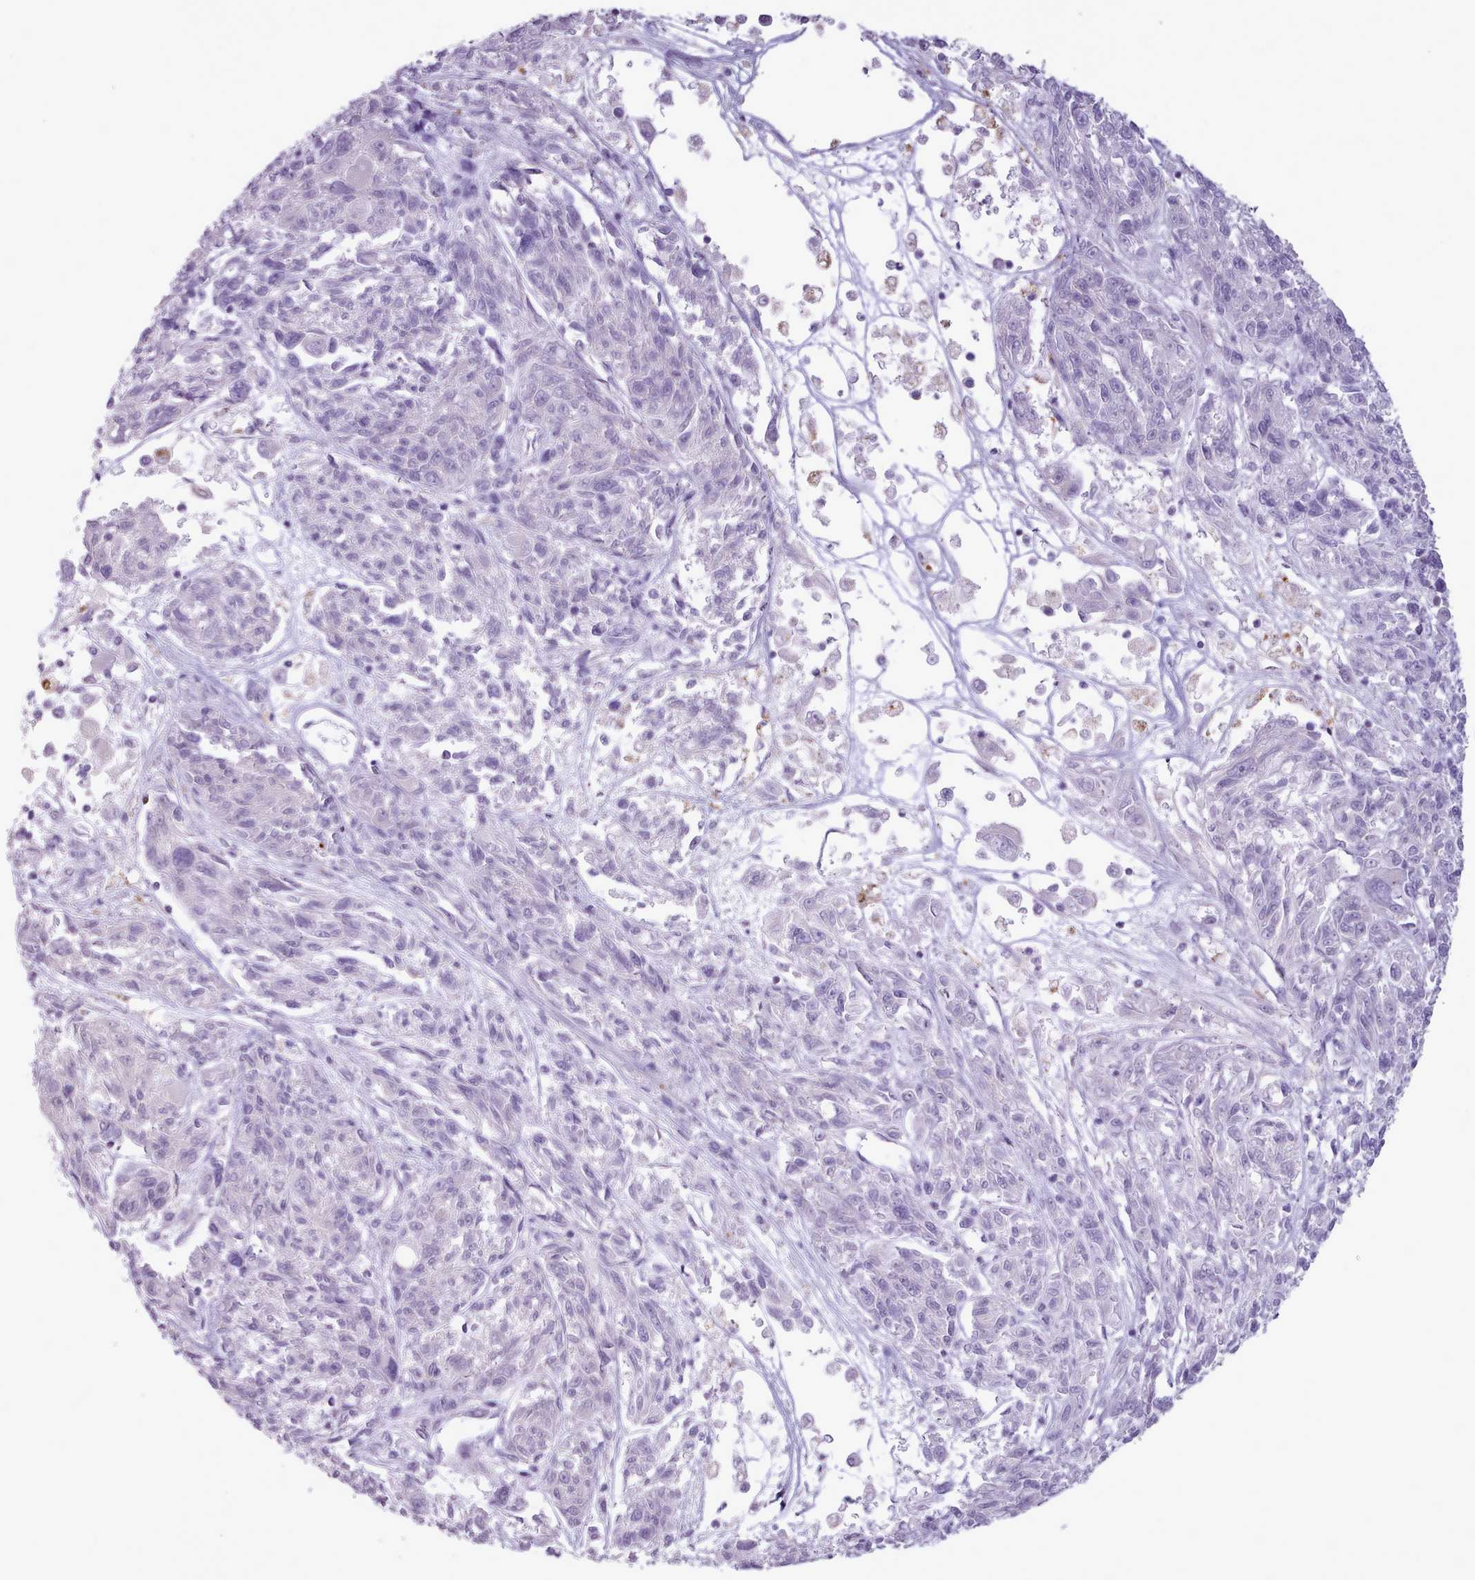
{"staining": {"intensity": "negative", "quantity": "none", "location": "none"}, "tissue": "melanoma", "cell_type": "Tumor cells", "image_type": "cancer", "snomed": [{"axis": "morphology", "description": "Malignant melanoma, NOS"}, {"axis": "topography", "description": "Skin"}], "caption": "The immunohistochemistry (IHC) histopathology image has no significant expression in tumor cells of malignant melanoma tissue. (Brightfield microscopy of DAB (3,3'-diaminobenzidine) IHC at high magnification).", "gene": "ATRAID", "patient": {"sex": "male", "age": 53}}